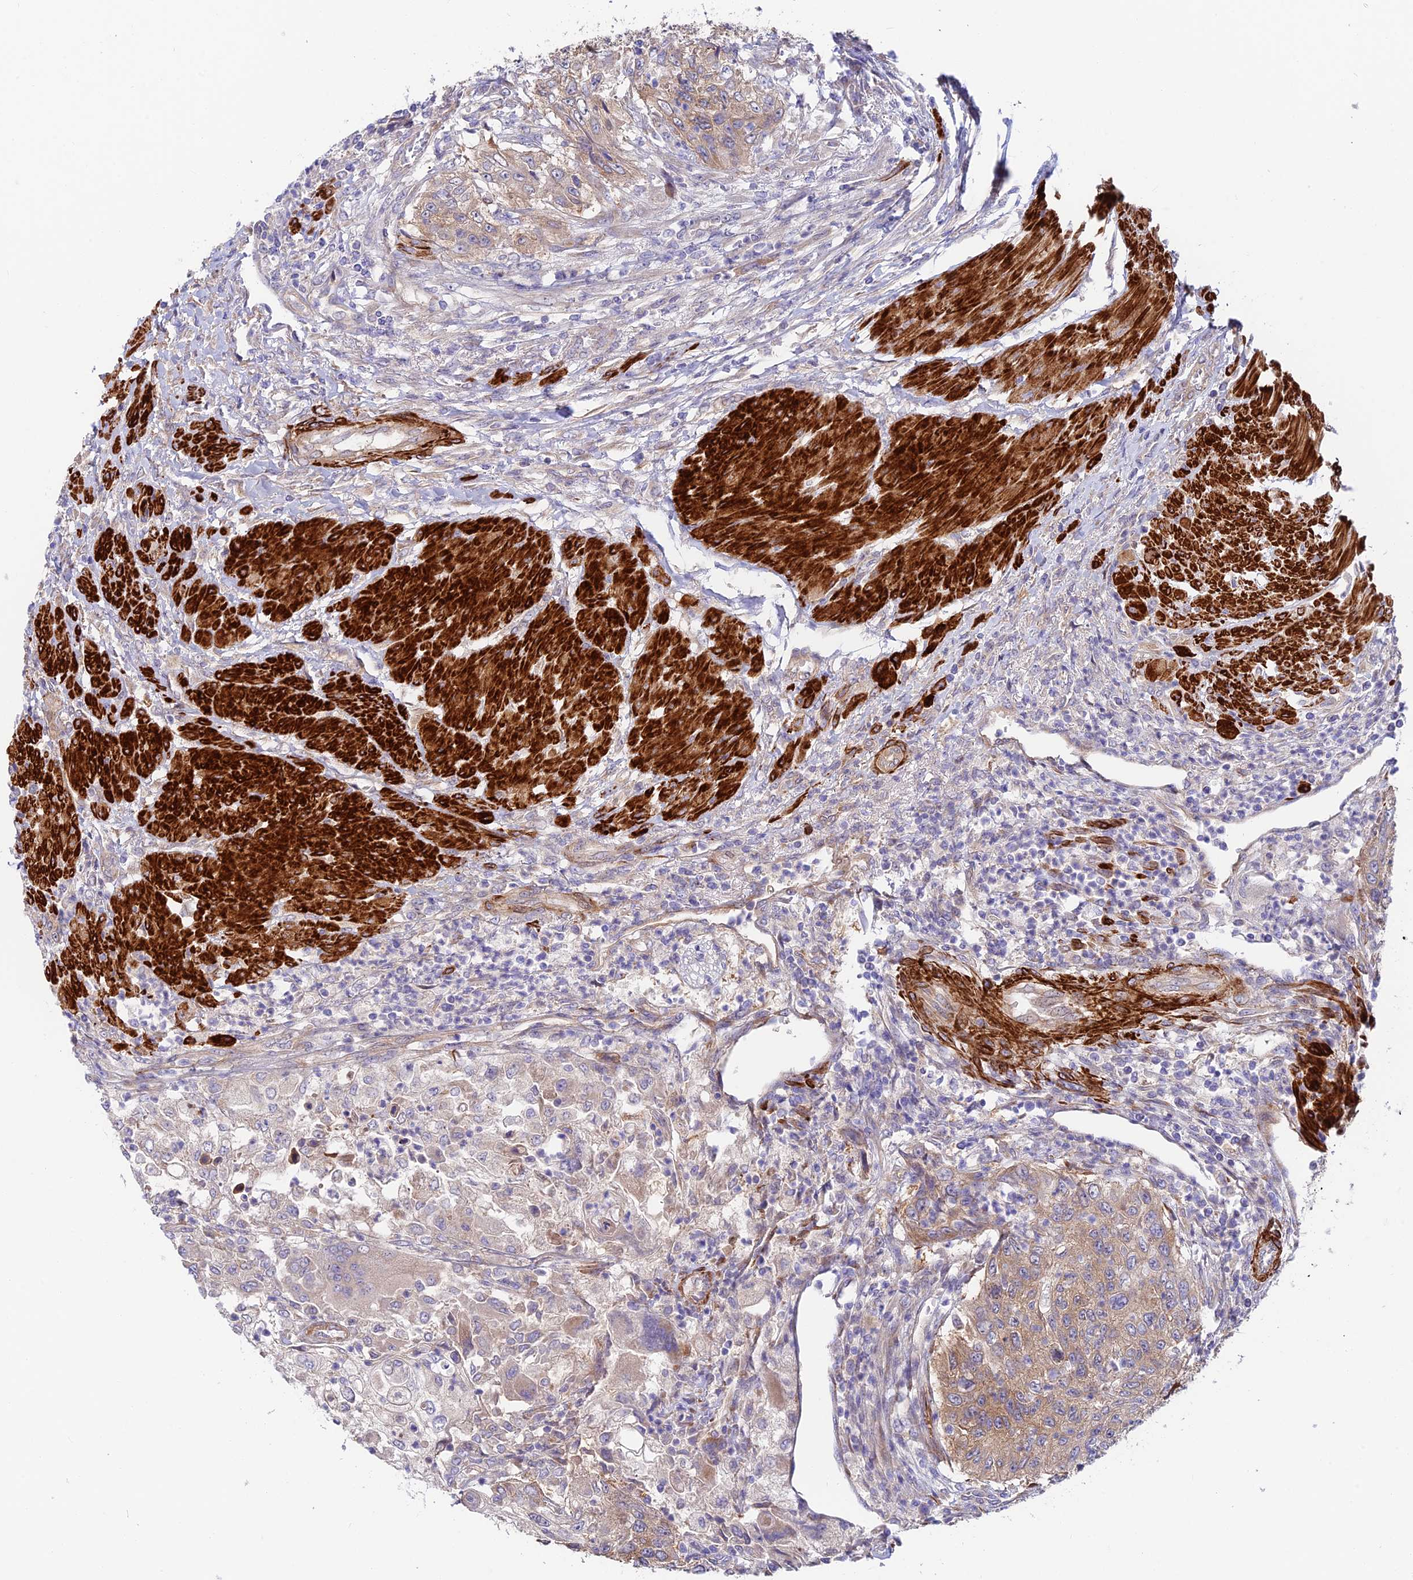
{"staining": {"intensity": "moderate", "quantity": "25%-75%", "location": "cytoplasmic/membranous"}, "tissue": "urothelial cancer", "cell_type": "Tumor cells", "image_type": "cancer", "snomed": [{"axis": "morphology", "description": "Urothelial carcinoma, High grade"}, {"axis": "topography", "description": "Urinary bladder"}], "caption": "Brown immunohistochemical staining in human high-grade urothelial carcinoma exhibits moderate cytoplasmic/membranous staining in about 25%-75% of tumor cells. (Stains: DAB in brown, nuclei in blue, Microscopy: brightfield microscopy at high magnification).", "gene": "ANKRD50", "patient": {"sex": "female", "age": 60}}